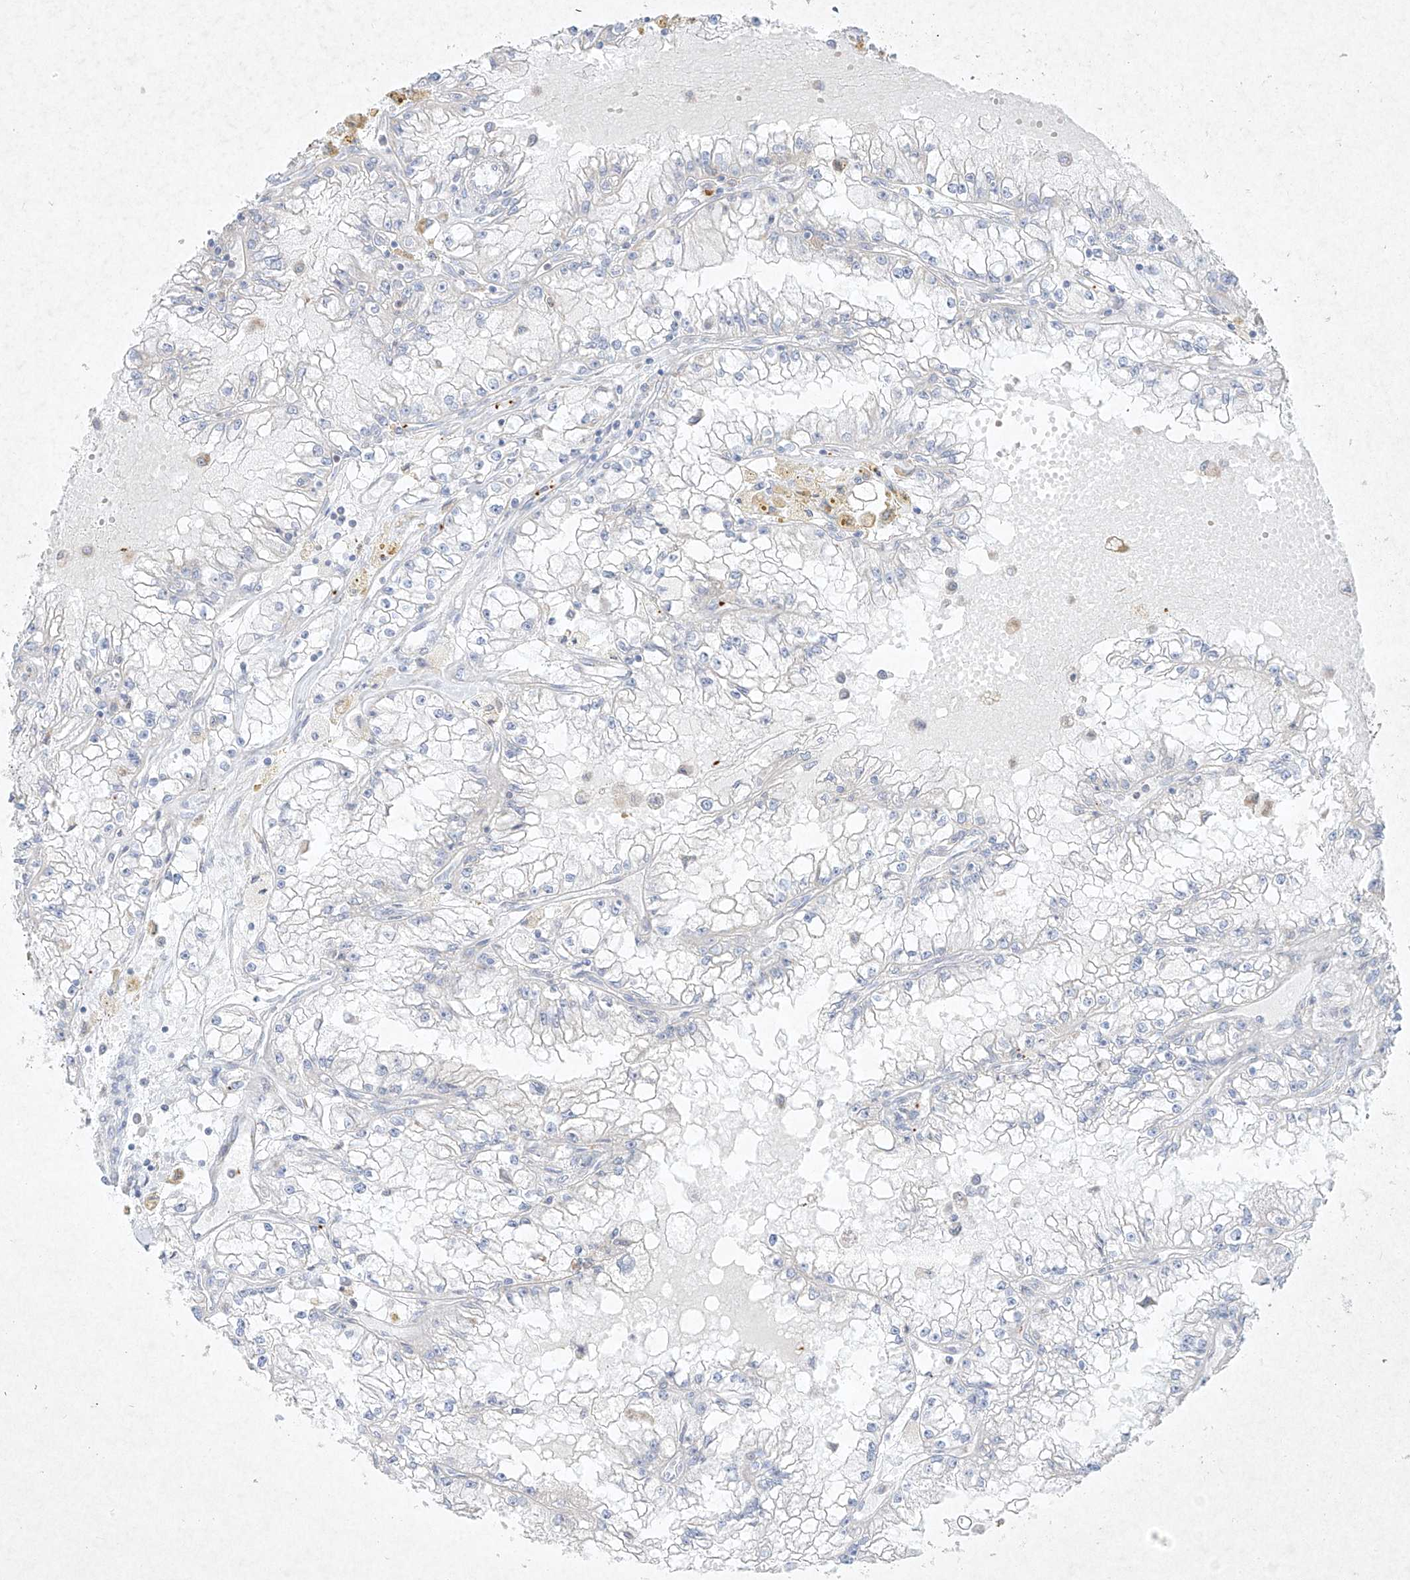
{"staining": {"intensity": "negative", "quantity": "none", "location": "none"}, "tissue": "renal cancer", "cell_type": "Tumor cells", "image_type": "cancer", "snomed": [{"axis": "morphology", "description": "Adenocarcinoma, NOS"}, {"axis": "topography", "description": "Kidney"}], "caption": "Tumor cells show no significant protein staining in renal cancer.", "gene": "PLEK", "patient": {"sex": "male", "age": 56}}